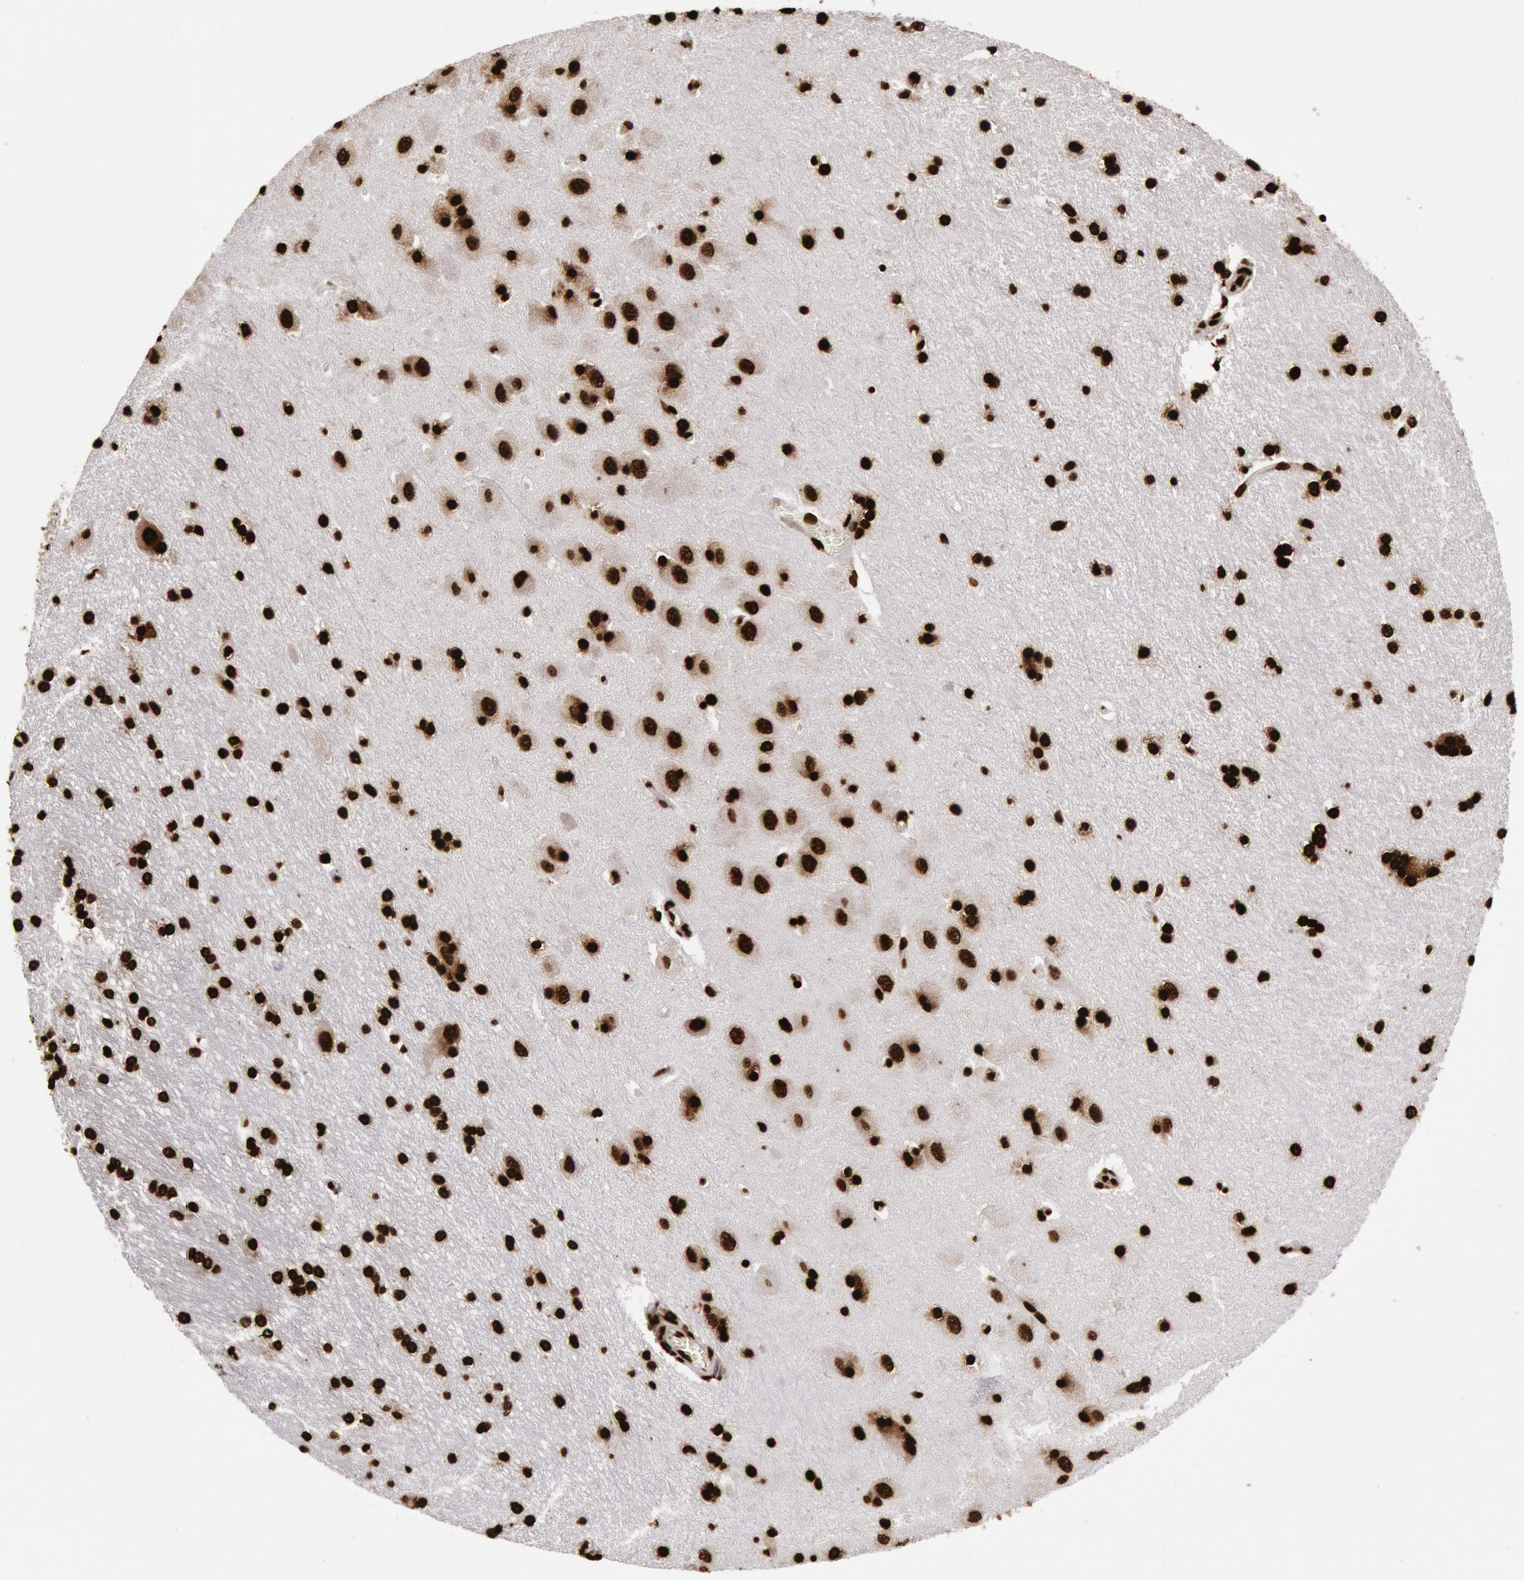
{"staining": {"intensity": "strong", "quantity": ">75%", "location": "nuclear"}, "tissue": "hippocampus", "cell_type": "Glial cells", "image_type": "normal", "snomed": [{"axis": "morphology", "description": "Normal tissue, NOS"}, {"axis": "topography", "description": "Hippocampus"}], "caption": "Immunohistochemistry (IHC) of benign human hippocampus demonstrates high levels of strong nuclear expression in approximately >75% of glial cells. Immunohistochemistry (IHC) stains the protein of interest in brown and the nuclei are stained blue.", "gene": "H3", "patient": {"sex": "female", "age": 19}}